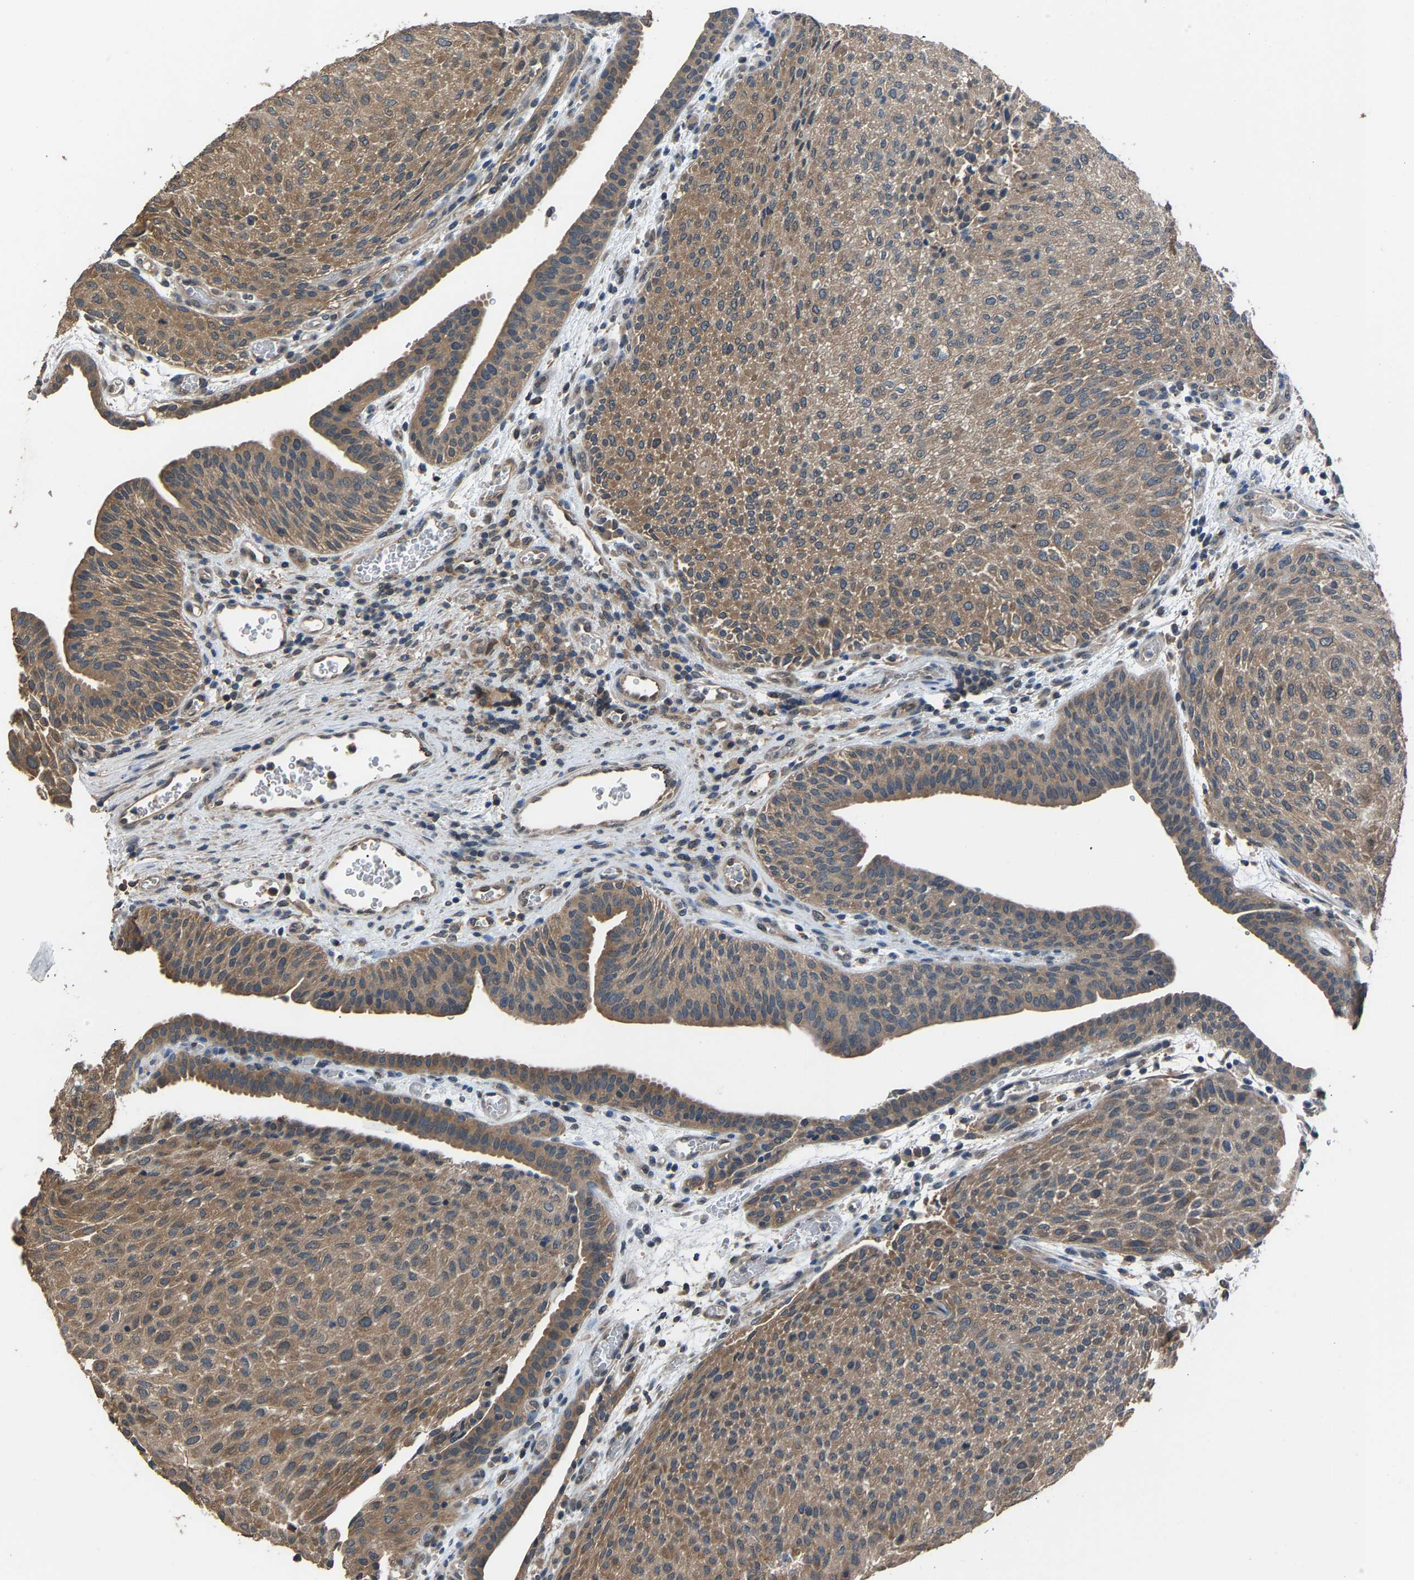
{"staining": {"intensity": "moderate", "quantity": ">75%", "location": "cytoplasmic/membranous"}, "tissue": "urothelial cancer", "cell_type": "Tumor cells", "image_type": "cancer", "snomed": [{"axis": "morphology", "description": "Urothelial carcinoma, Low grade"}, {"axis": "morphology", "description": "Urothelial carcinoma, High grade"}, {"axis": "topography", "description": "Urinary bladder"}], "caption": "Moderate cytoplasmic/membranous expression for a protein is identified in approximately >75% of tumor cells of urothelial cancer using immunohistochemistry (IHC).", "gene": "ABCC9", "patient": {"sex": "male", "age": 35}}